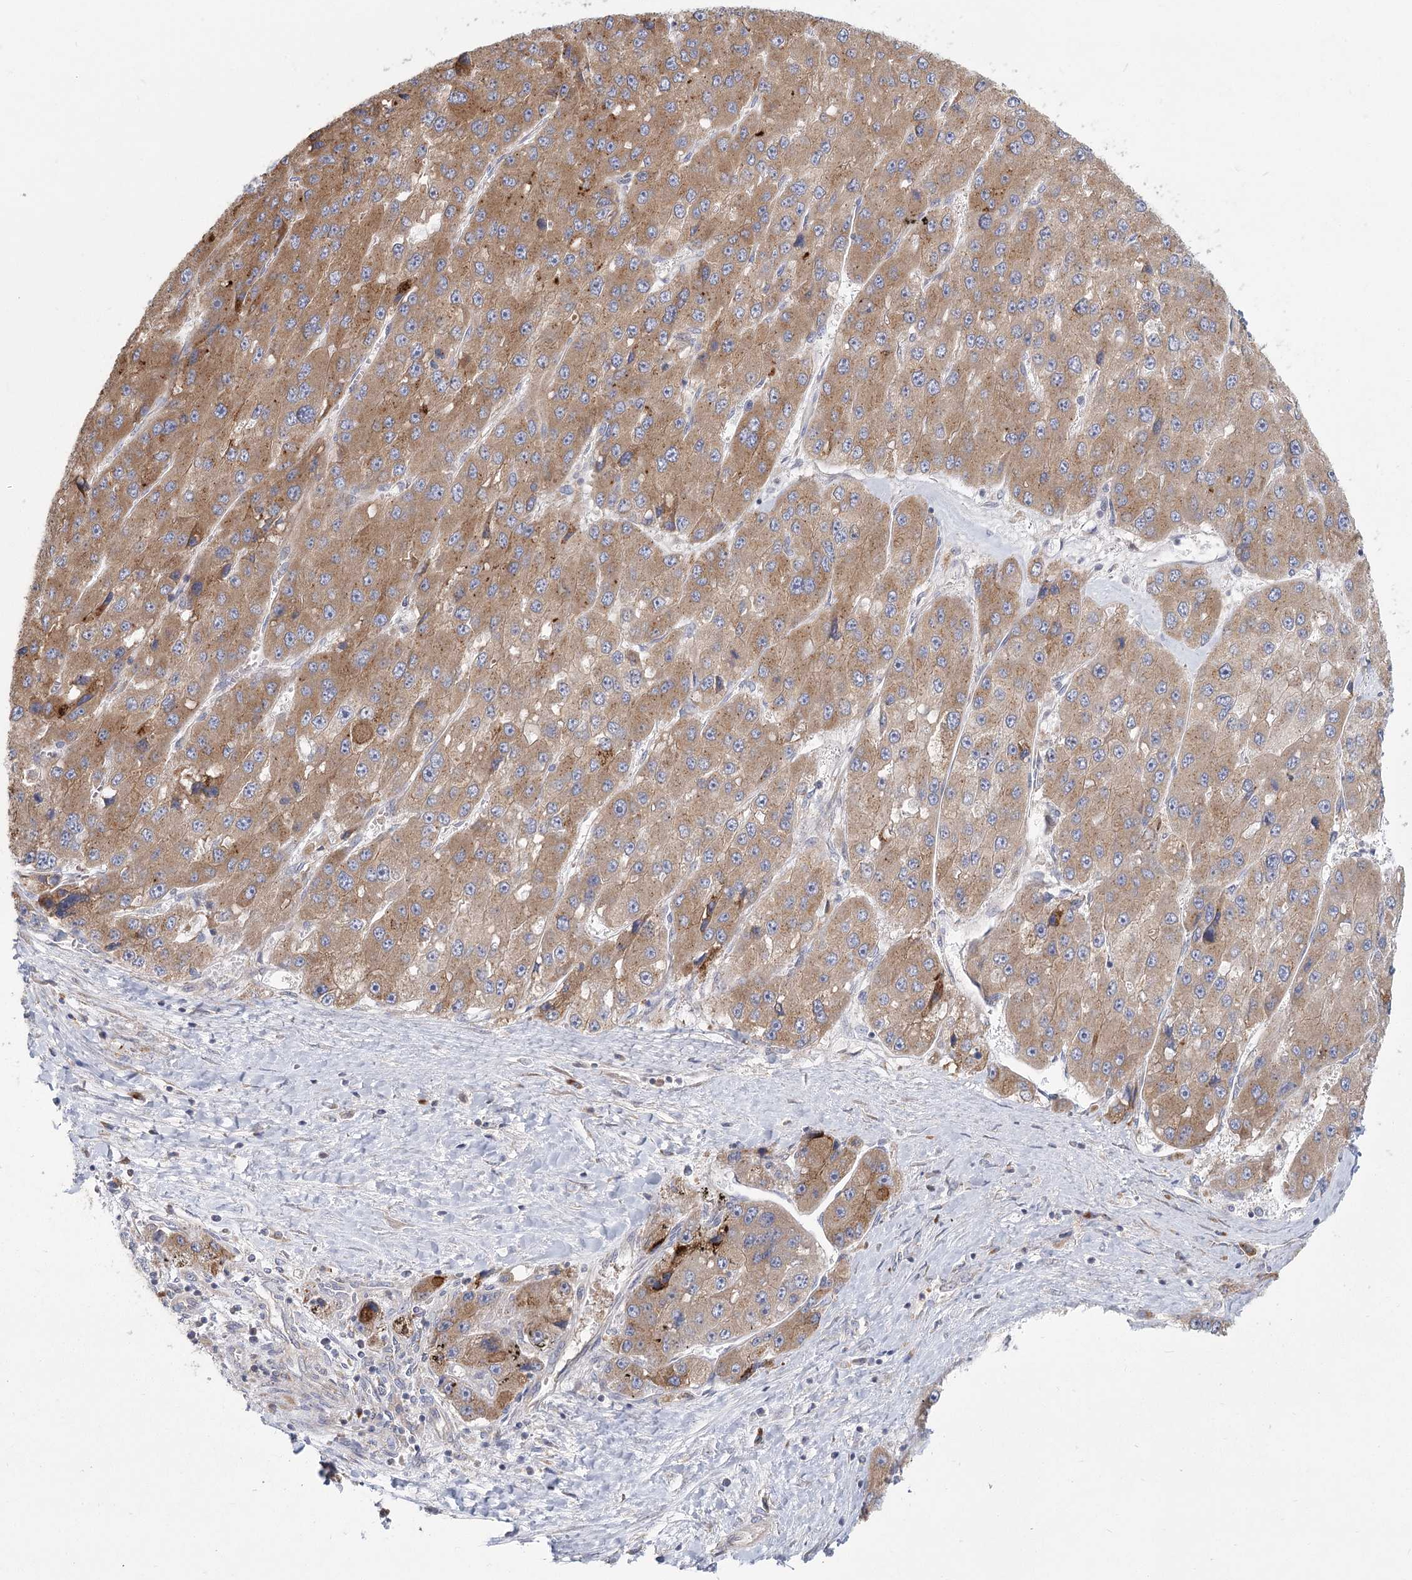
{"staining": {"intensity": "moderate", "quantity": ">75%", "location": "cytoplasmic/membranous"}, "tissue": "liver cancer", "cell_type": "Tumor cells", "image_type": "cancer", "snomed": [{"axis": "morphology", "description": "Carcinoma, Hepatocellular, NOS"}, {"axis": "topography", "description": "Liver"}], "caption": "Immunohistochemical staining of hepatocellular carcinoma (liver) demonstrates moderate cytoplasmic/membranous protein staining in approximately >75% of tumor cells.", "gene": "CNTLN", "patient": {"sex": "female", "age": 73}}